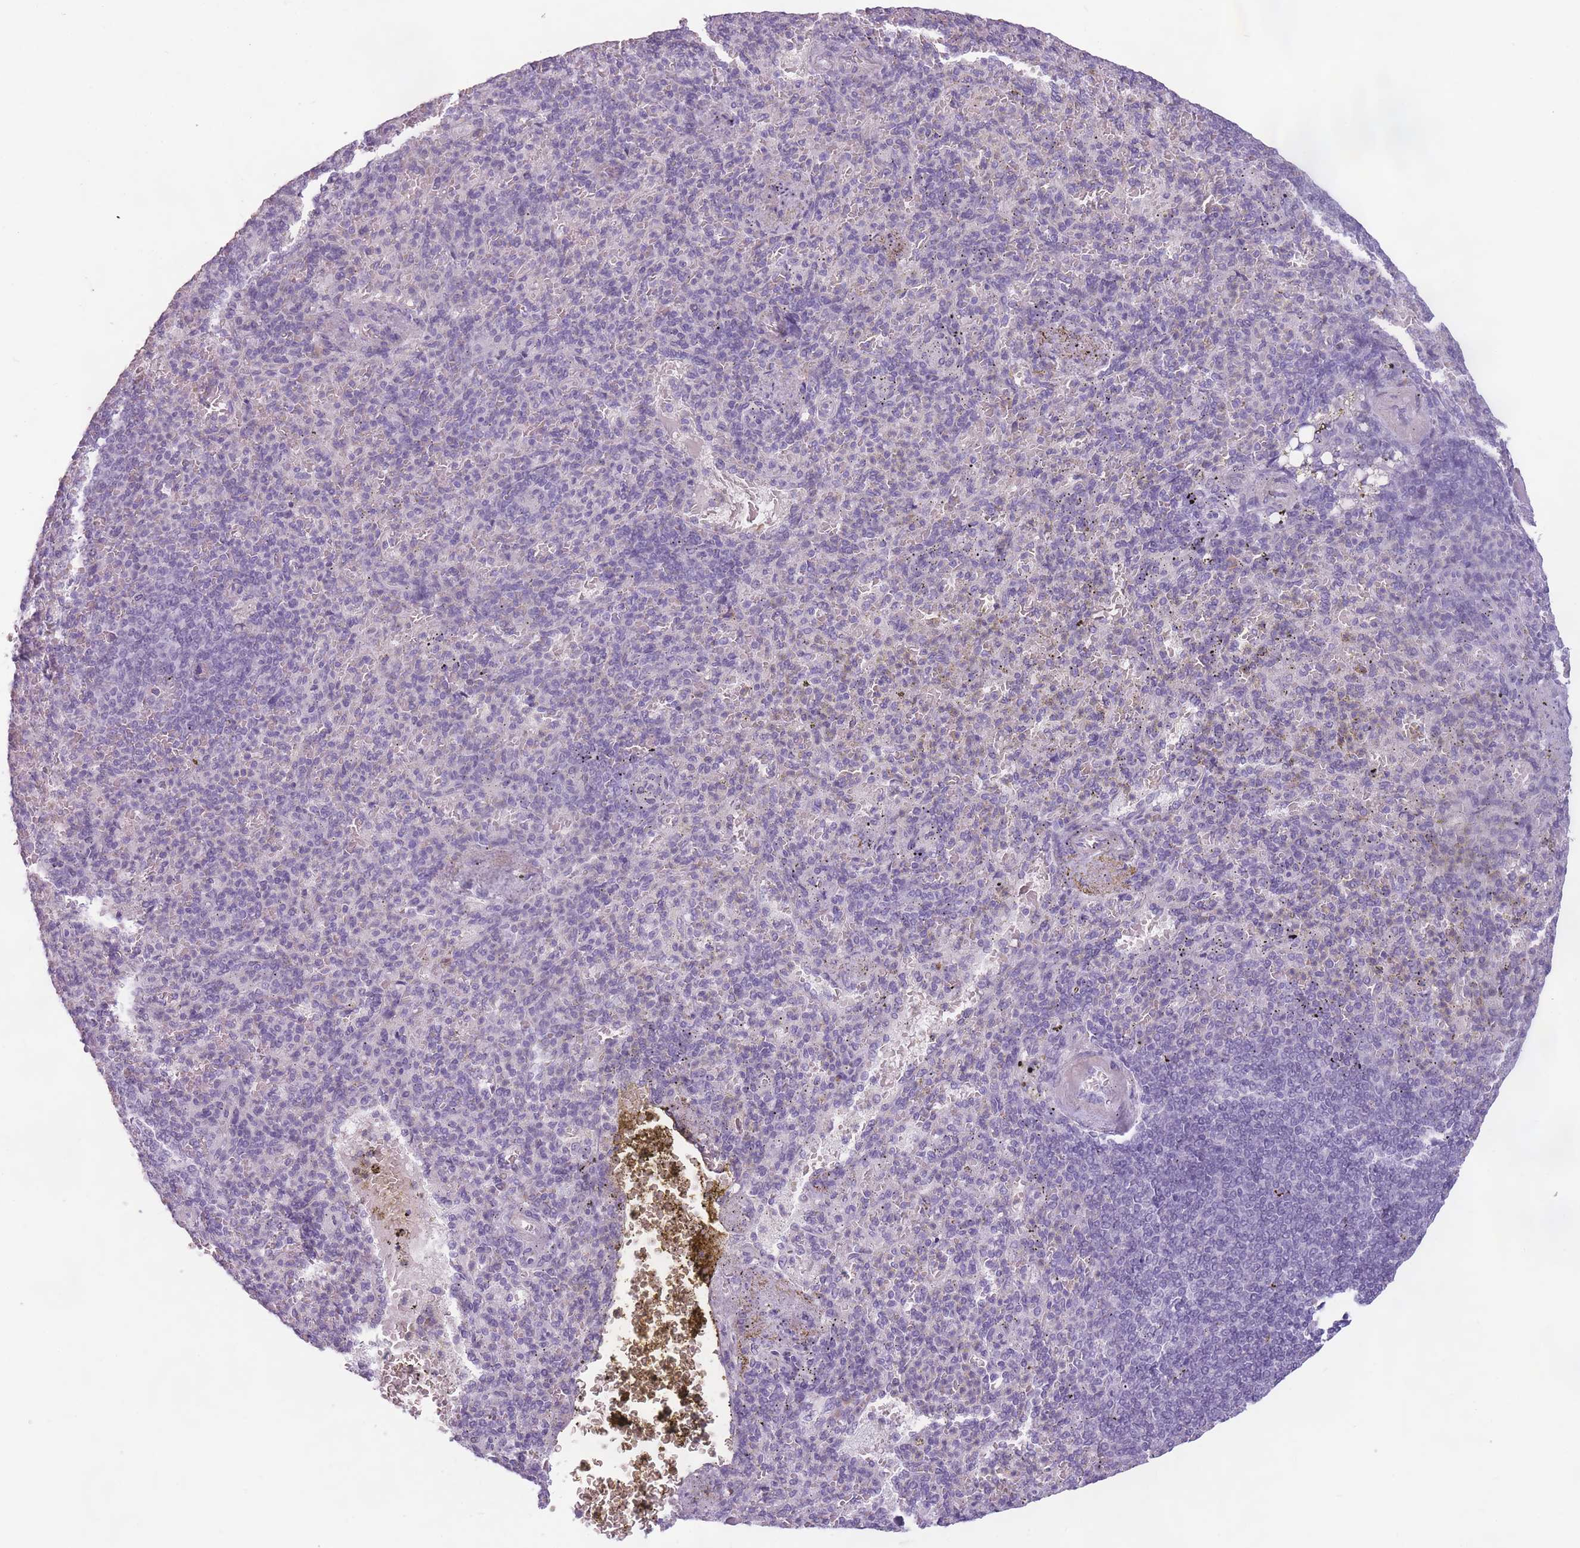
{"staining": {"intensity": "negative", "quantity": "none", "location": "none"}, "tissue": "spleen", "cell_type": "Cells in red pulp", "image_type": "normal", "snomed": [{"axis": "morphology", "description": "Normal tissue, NOS"}, {"axis": "topography", "description": "Spleen"}], "caption": "Histopathology image shows no significant protein staining in cells in red pulp of normal spleen. (DAB immunohistochemistry, high magnification).", "gene": "TMEM236", "patient": {"sex": "female", "age": 74}}